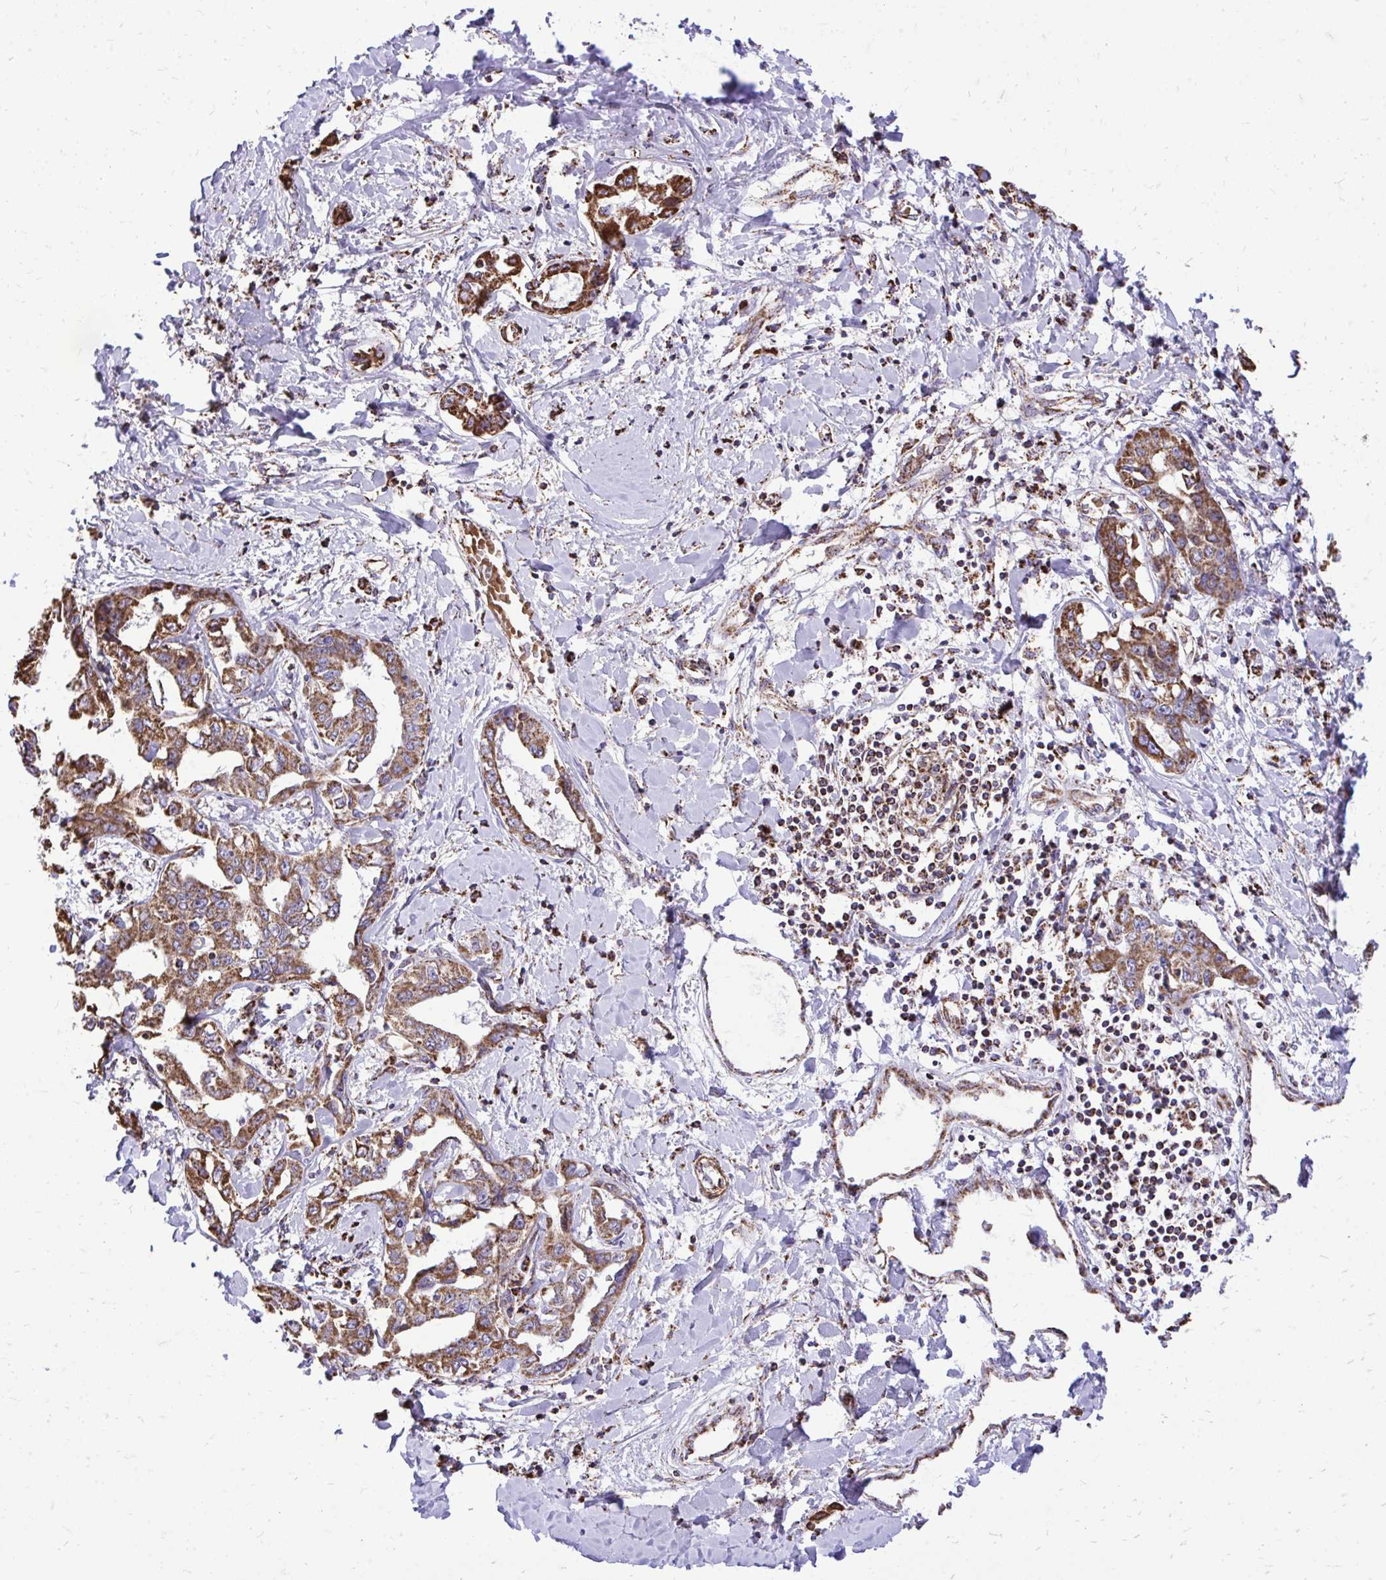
{"staining": {"intensity": "moderate", "quantity": ">75%", "location": "cytoplasmic/membranous"}, "tissue": "liver cancer", "cell_type": "Tumor cells", "image_type": "cancer", "snomed": [{"axis": "morphology", "description": "Cholangiocarcinoma"}, {"axis": "topography", "description": "Liver"}], "caption": "Liver cancer stained with a brown dye exhibits moderate cytoplasmic/membranous positive expression in approximately >75% of tumor cells.", "gene": "UBE2C", "patient": {"sex": "male", "age": 59}}